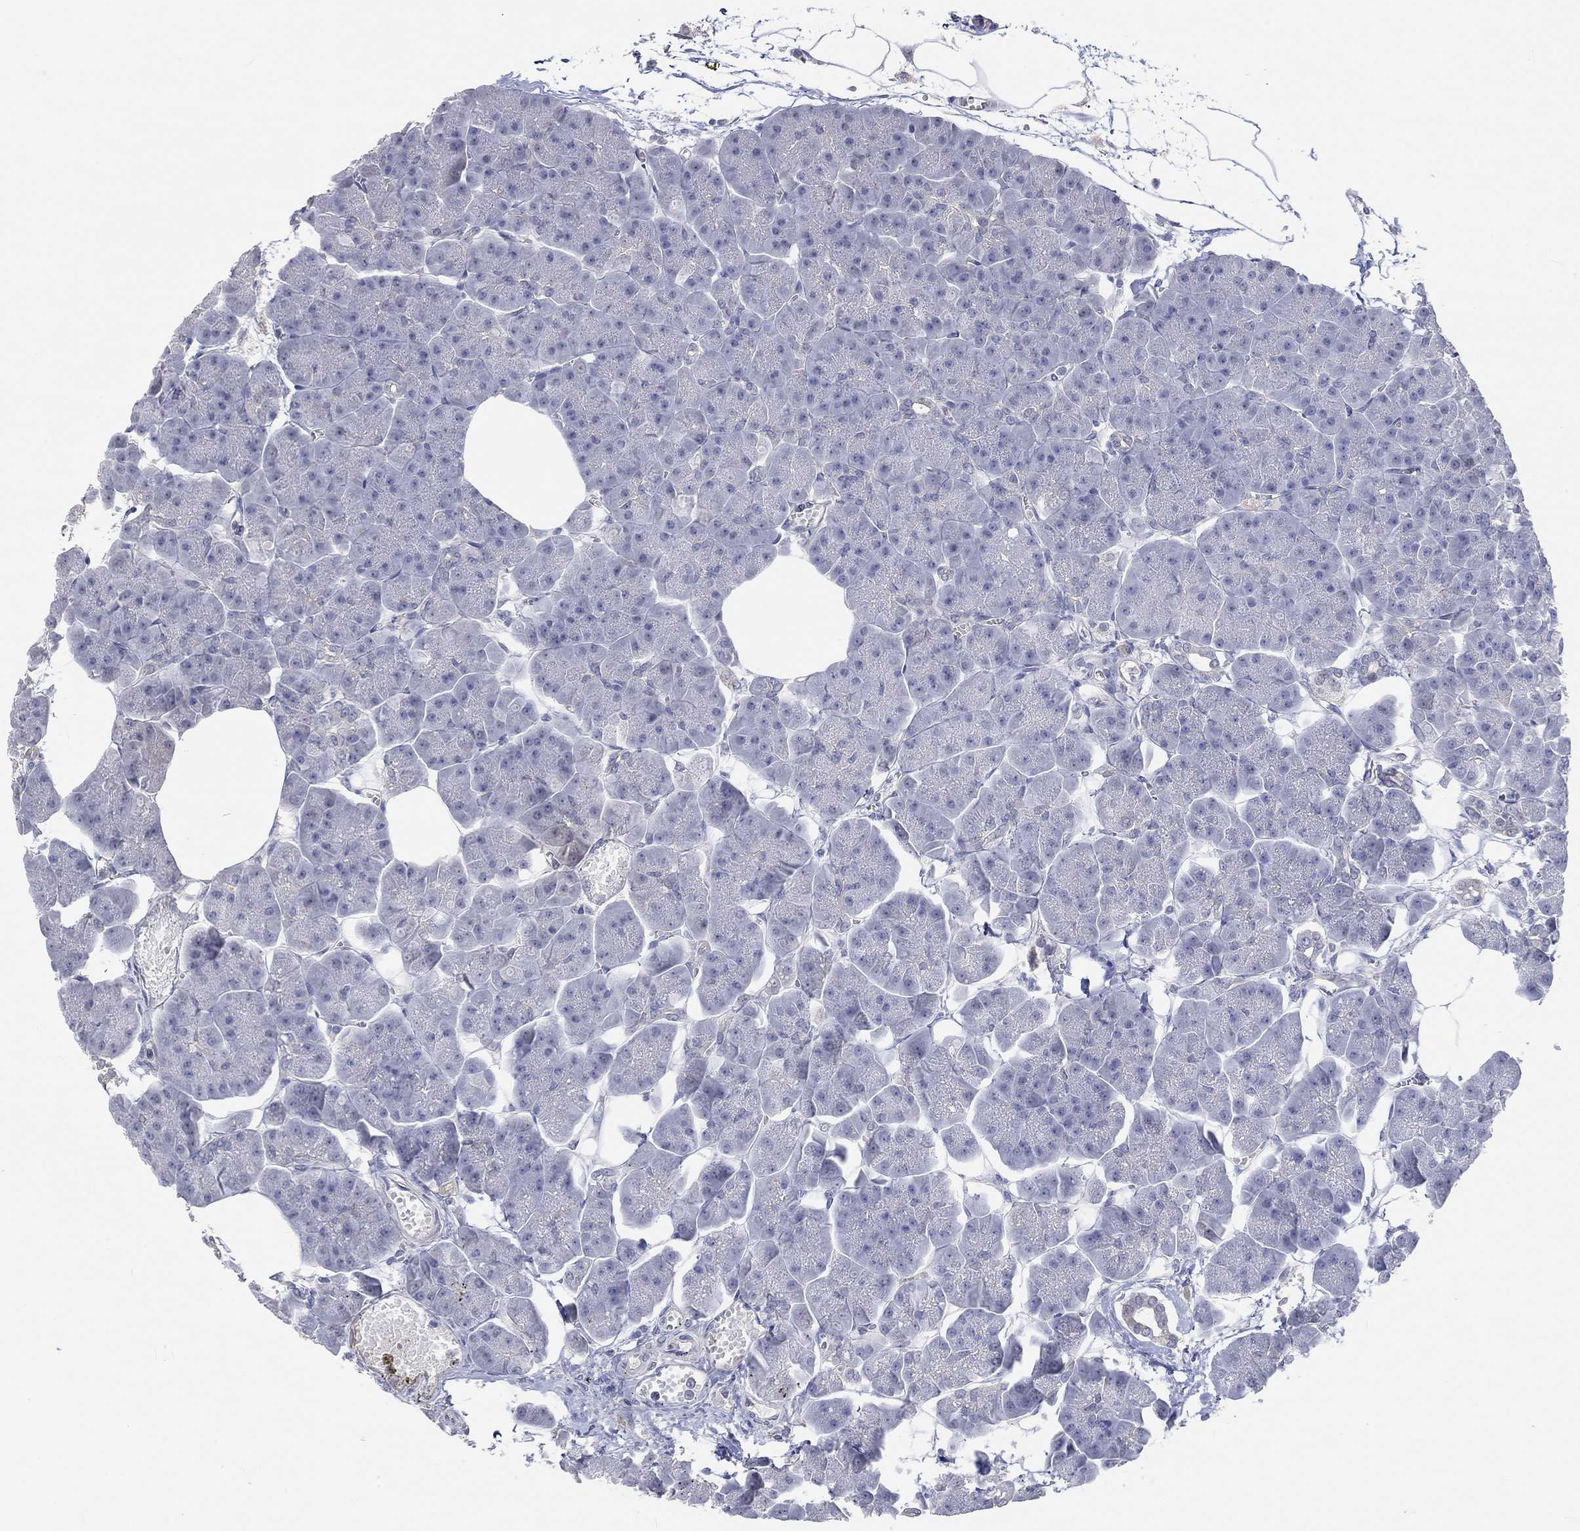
{"staining": {"intensity": "negative", "quantity": "none", "location": "none"}, "tissue": "pancreas", "cell_type": "Exocrine glandular cells", "image_type": "normal", "snomed": [{"axis": "morphology", "description": "Normal tissue, NOS"}, {"axis": "topography", "description": "Adipose tissue"}, {"axis": "topography", "description": "Pancreas"}, {"axis": "topography", "description": "Peripheral nerve tissue"}], "caption": "The histopathology image shows no staining of exocrine glandular cells in benign pancreas.", "gene": "PNMA5", "patient": {"sex": "female", "age": 58}}